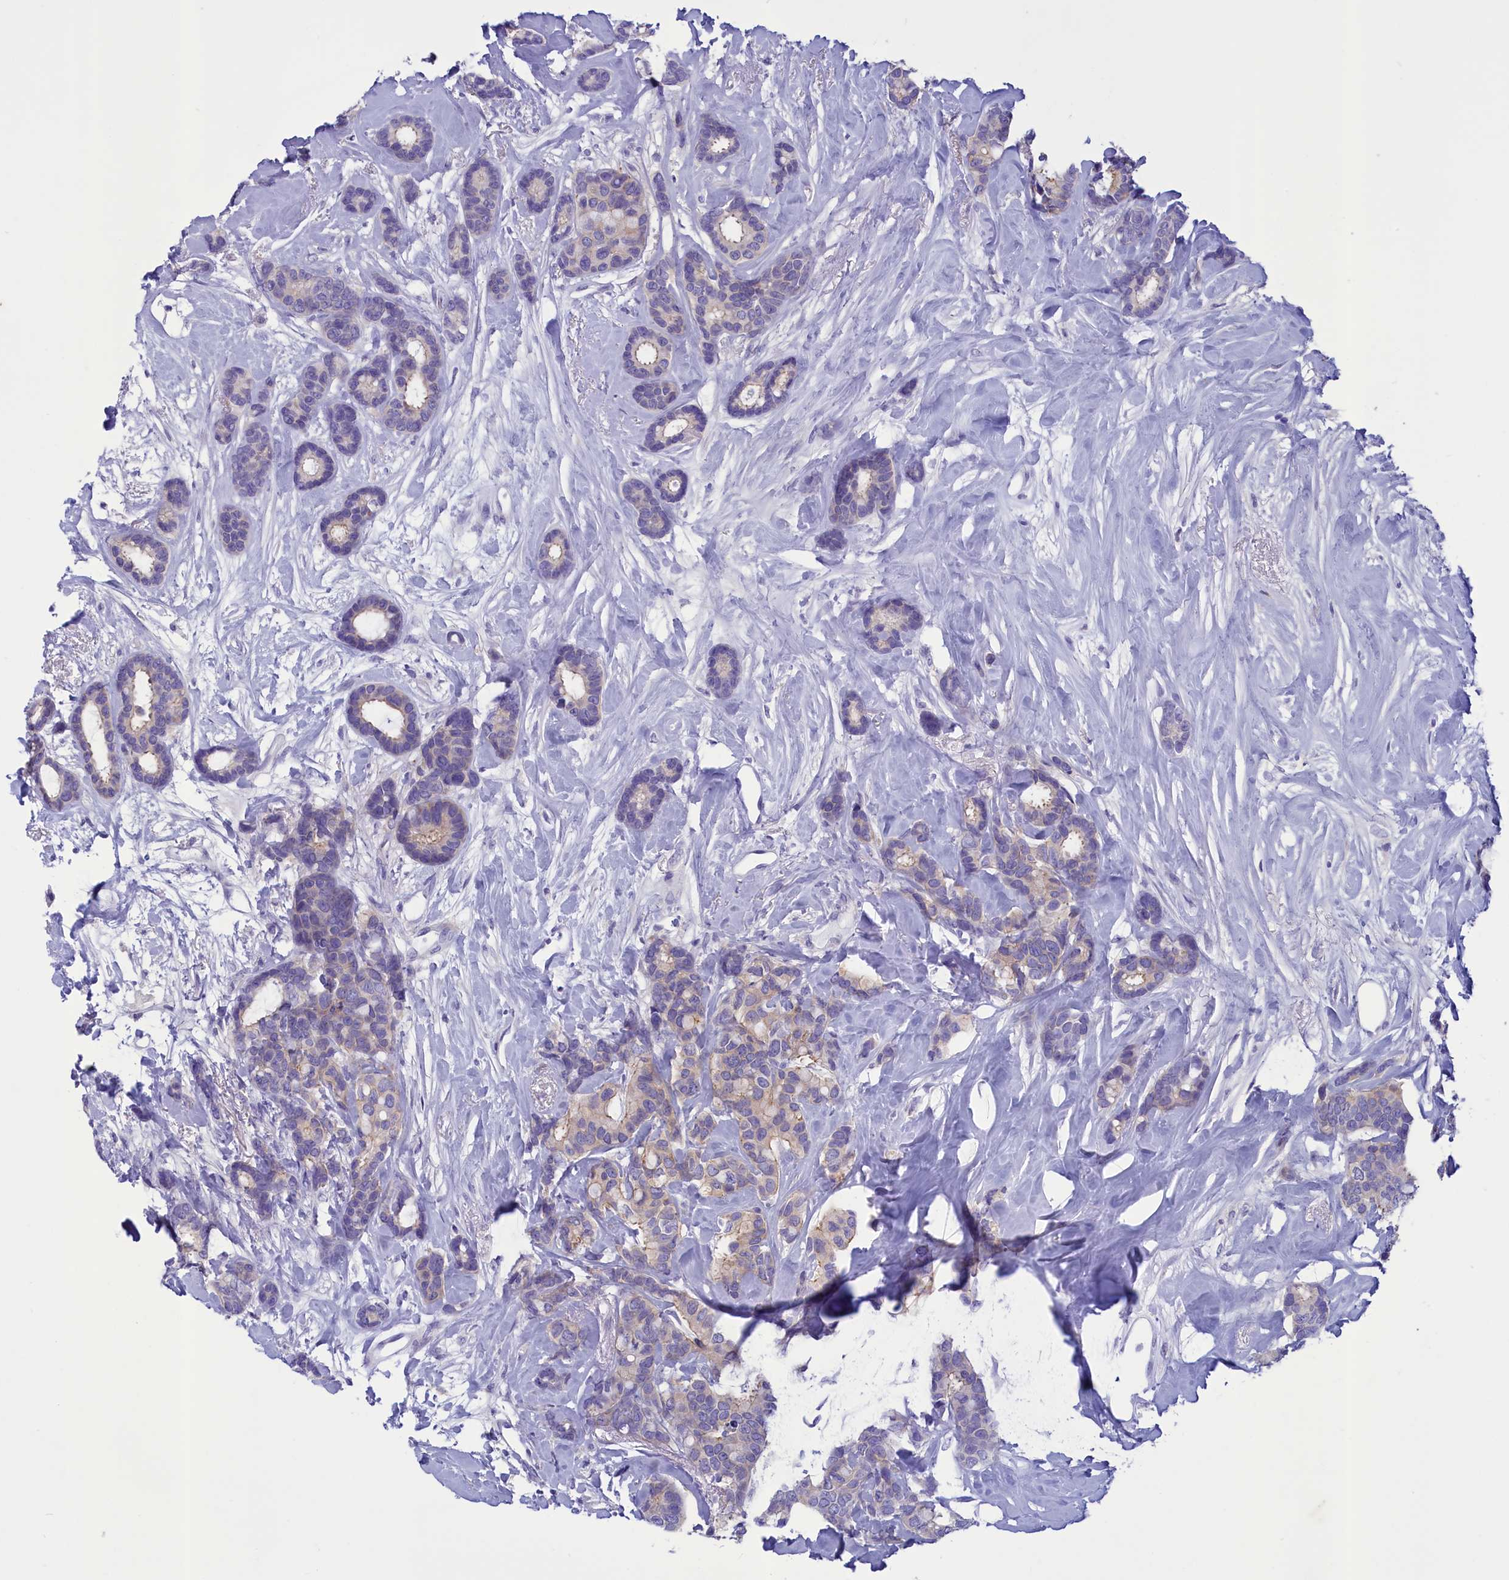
{"staining": {"intensity": "weak", "quantity": "<25%", "location": "cytoplasmic/membranous"}, "tissue": "breast cancer", "cell_type": "Tumor cells", "image_type": "cancer", "snomed": [{"axis": "morphology", "description": "Duct carcinoma"}, {"axis": "topography", "description": "Breast"}], "caption": "Immunohistochemistry micrograph of neoplastic tissue: breast cancer (intraductal carcinoma) stained with DAB (3,3'-diaminobenzidine) reveals no significant protein staining in tumor cells.", "gene": "CORO2A", "patient": {"sex": "female", "age": 87}}